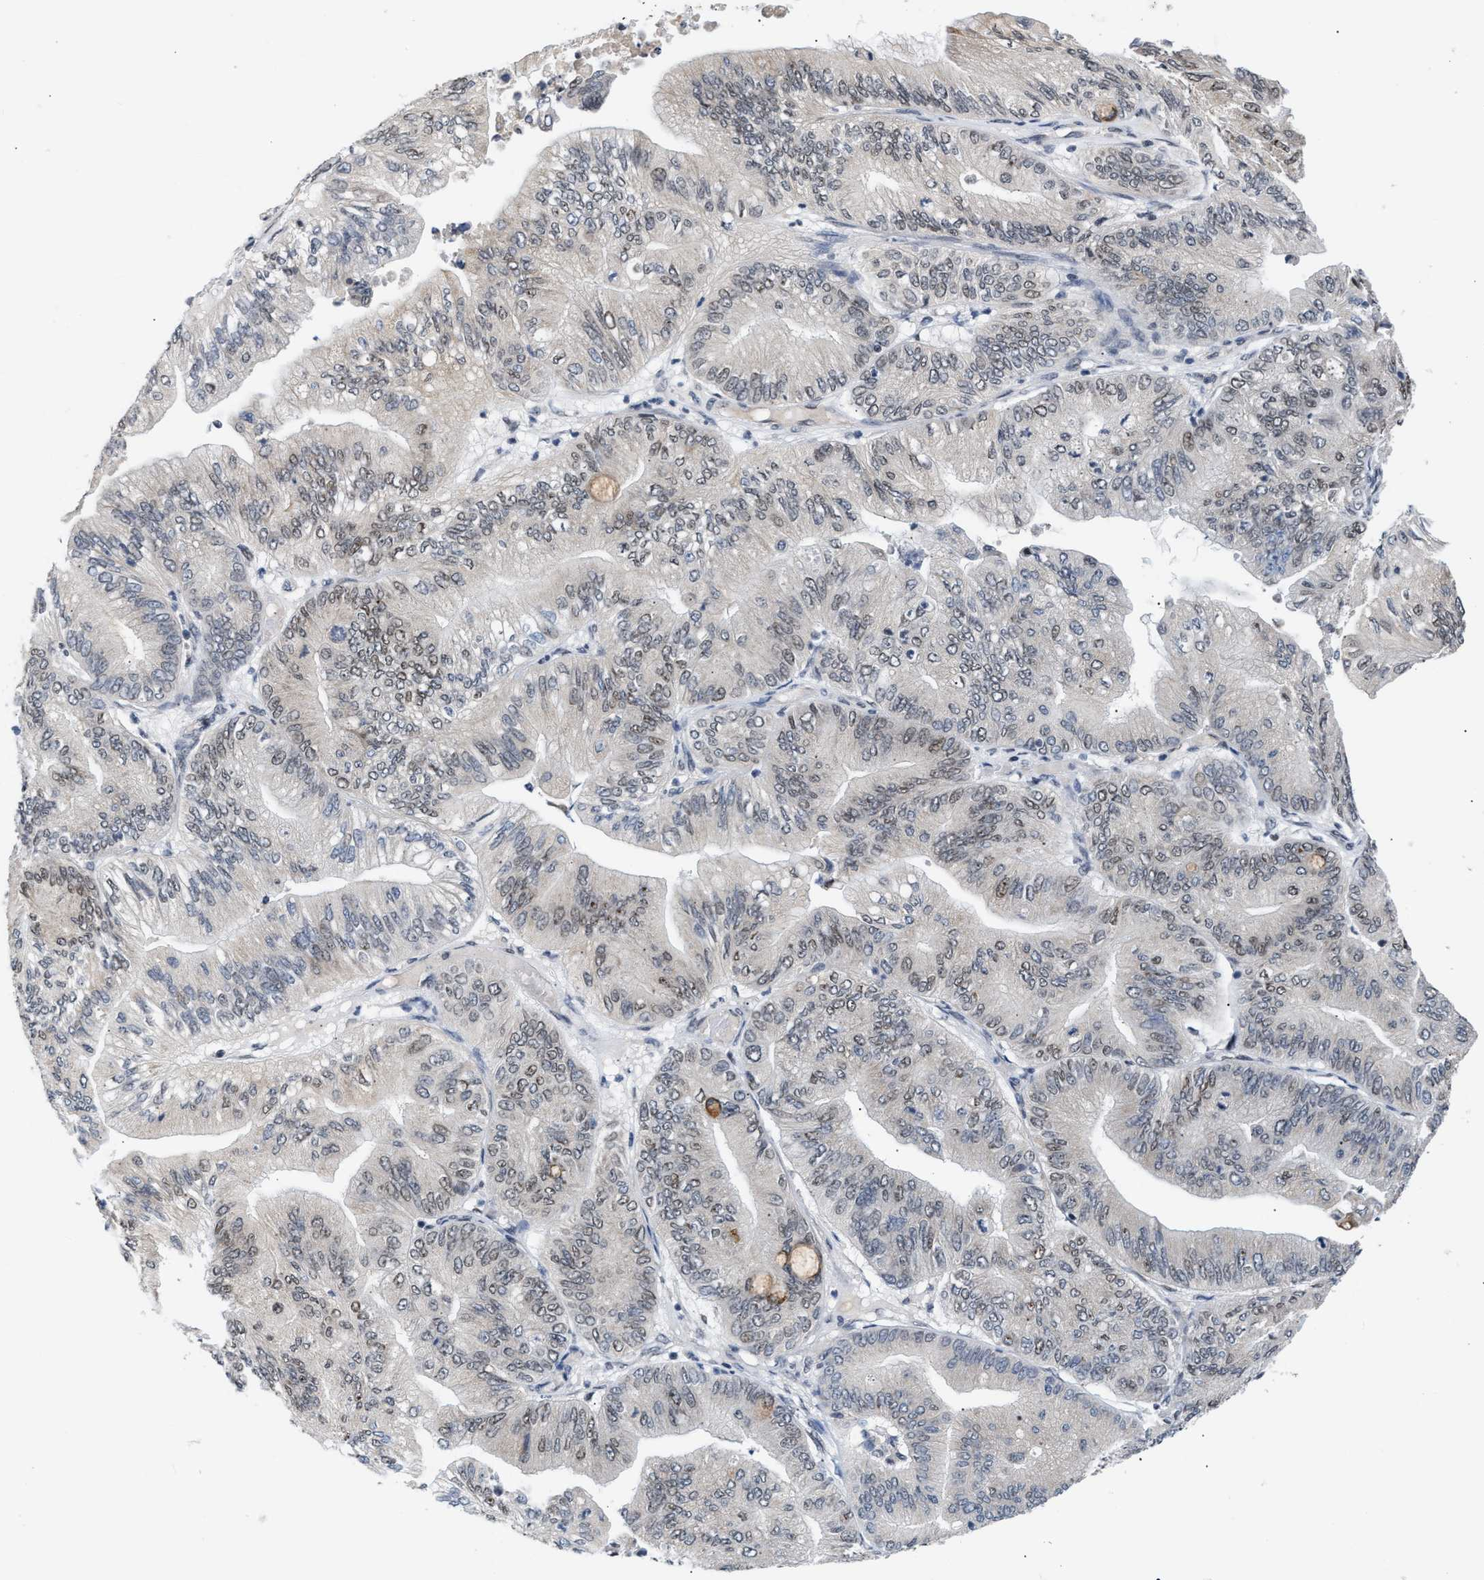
{"staining": {"intensity": "weak", "quantity": ">75%", "location": "nuclear"}, "tissue": "ovarian cancer", "cell_type": "Tumor cells", "image_type": "cancer", "snomed": [{"axis": "morphology", "description": "Cystadenocarcinoma, mucinous, NOS"}, {"axis": "topography", "description": "Ovary"}], "caption": "A histopathology image showing weak nuclear positivity in approximately >75% of tumor cells in ovarian cancer, as visualized by brown immunohistochemical staining.", "gene": "TXNRD3", "patient": {"sex": "female", "age": 61}}